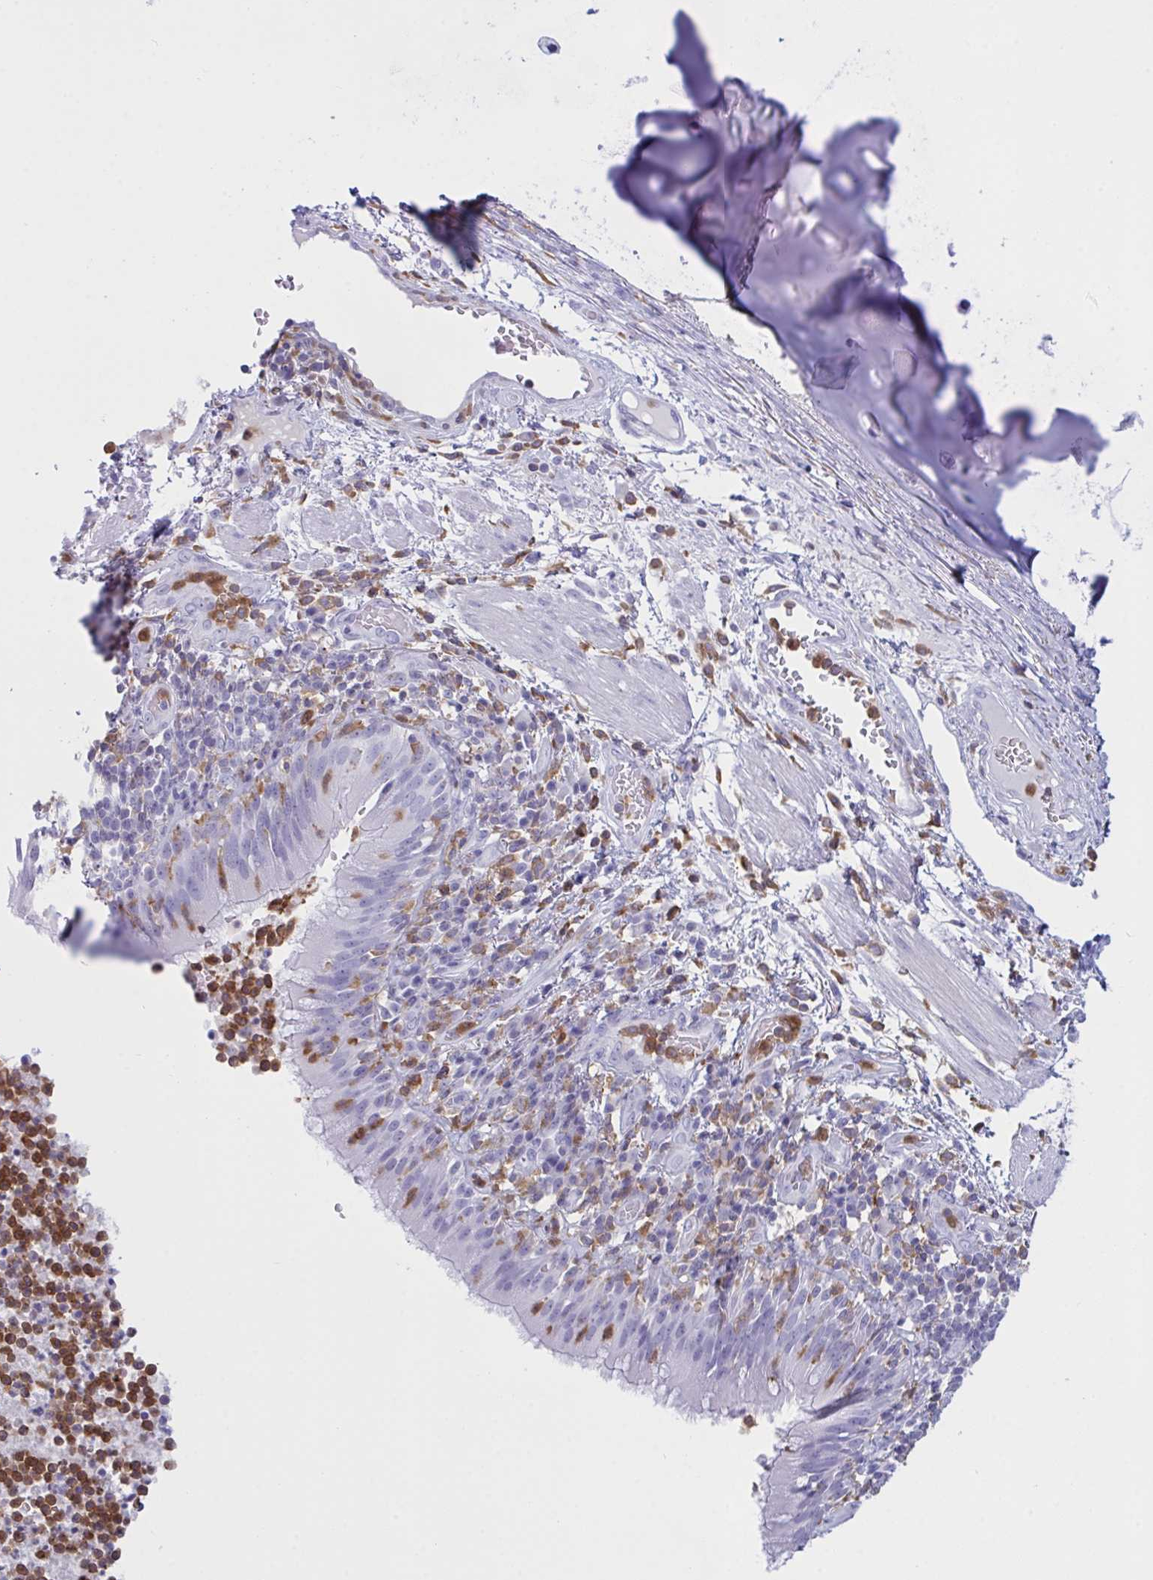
{"staining": {"intensity": "negative", "quantity": "none", "location": "none"}, "tissue": "bronchus", "cell_type": "Respiratory epithelial cells", "image_type": "normal", "snomed": [{"axis": "morphology", "description": "Normal tissue, NOS"}, {"axis": "topography", "description": "Cartilage tissue"}, {"axis": "topography", "description": "Bronchus"}], "caption": "Human bronchus stained for a protein using IHC demonstrates no positivity in respiratory epithelial cells.", "gene": "MYO1F", "patient": {"sex": "male", "age": 56}}